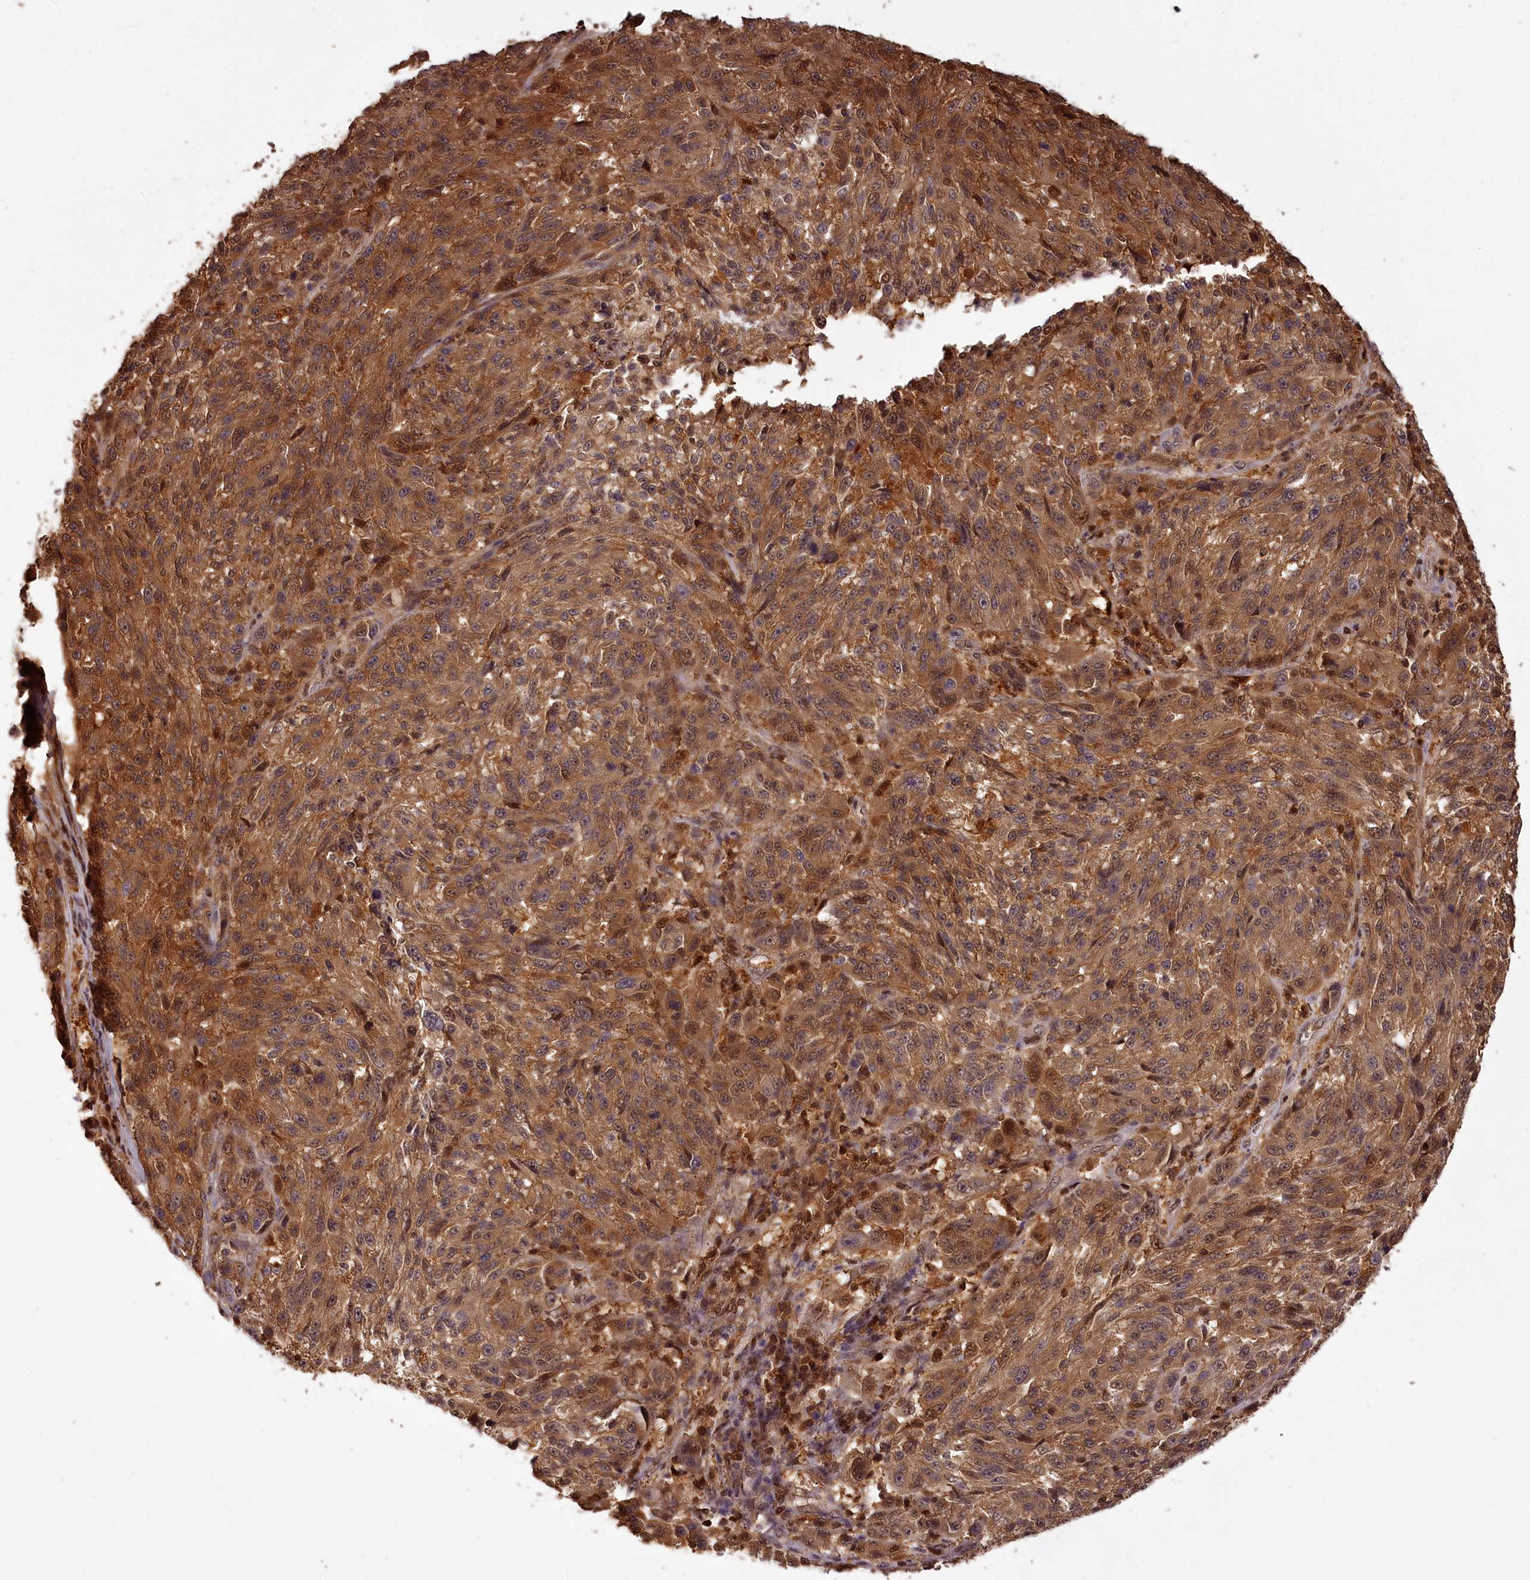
{"staining": {"intensity": "moderate", "quantity": ">75%", "location": "cytoplasmic/membranous"}, "tissue": "melanoma", "cell_type": "Tumor cells", "image_type": "cancer", "snomed": [{"axis": "morphology", "description": "Malignant melanoma, NOS"}, {"axis": "topography", "description": "Skin"}], "caption": "Immunohistochemical staining of melanoma shows medium levels of moderate cytoplasmic/membranous protein positivity in about >75% of tumor cells.", "gene": "NPRL2", "patient": {"sex": "male", "age": 53}}